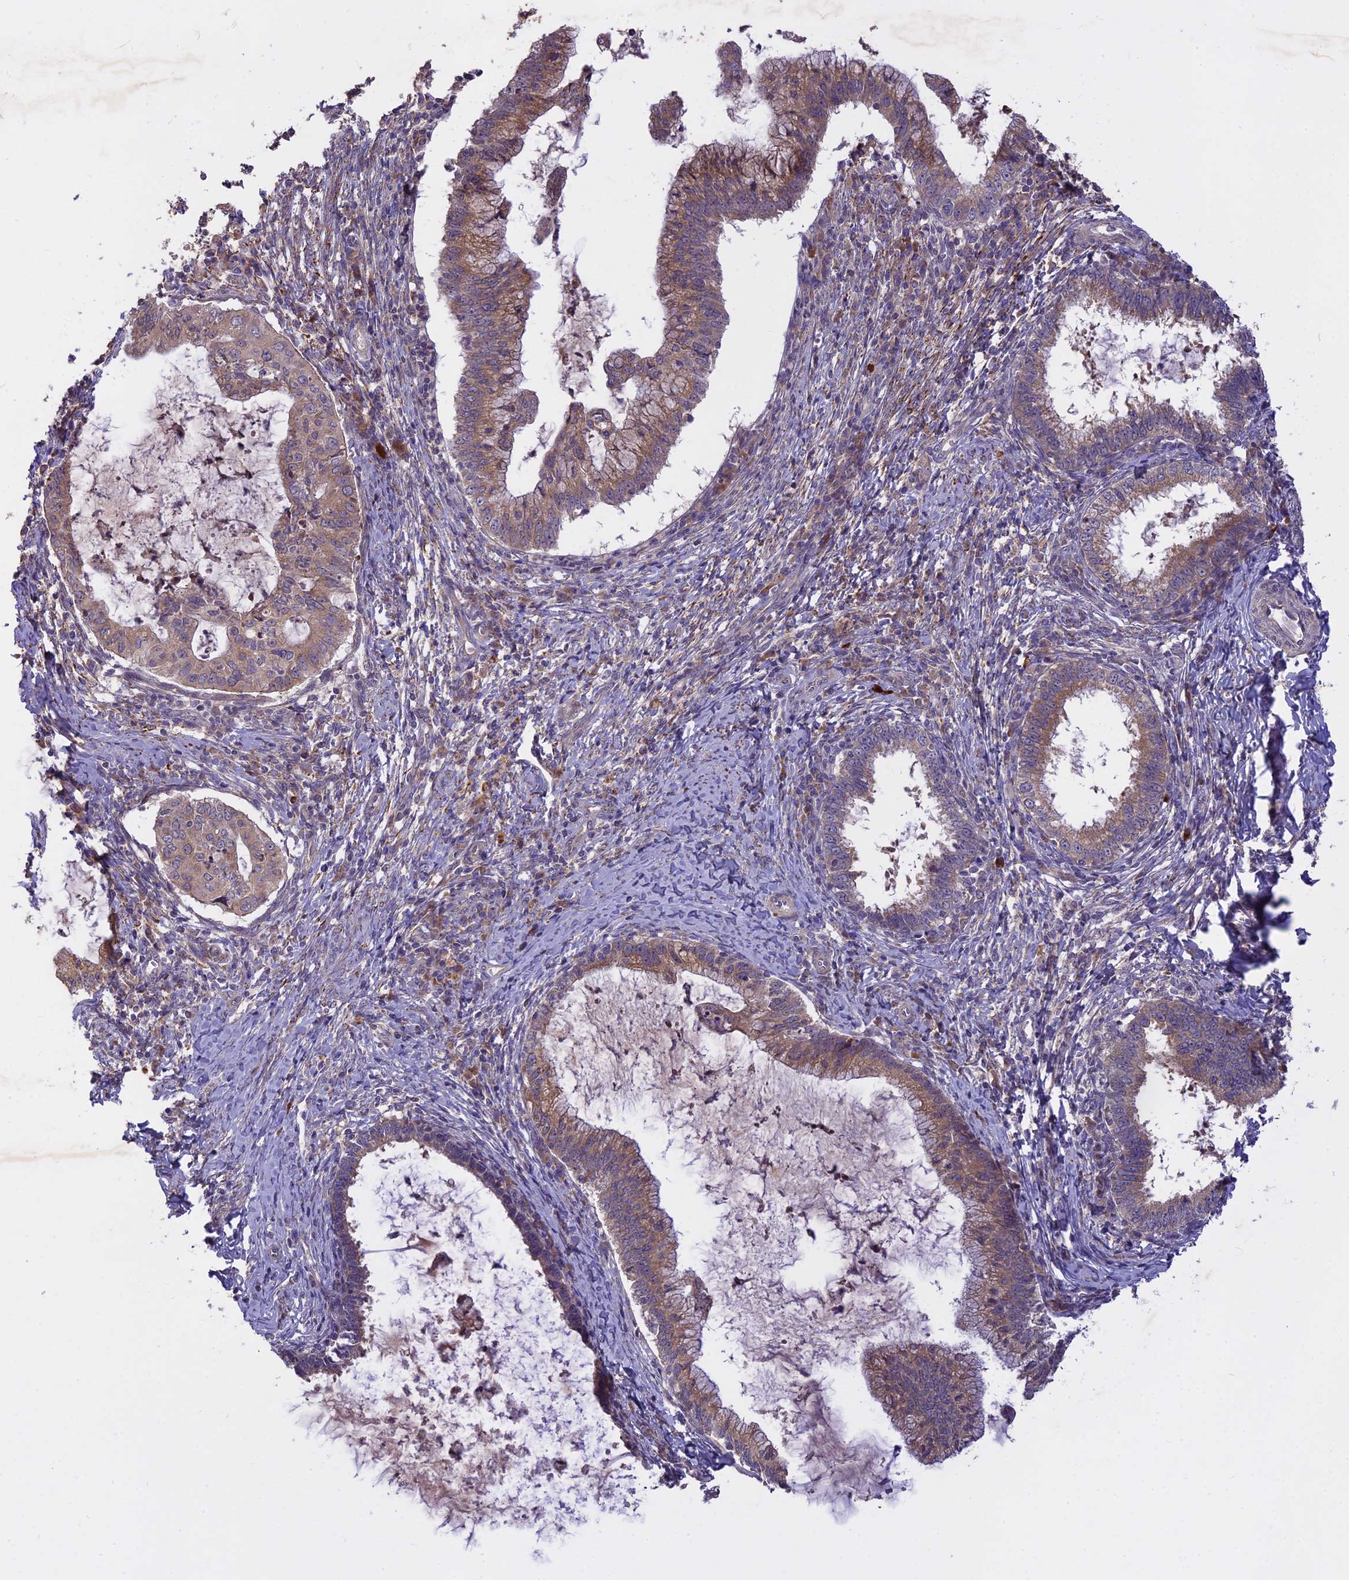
{"staining": {"intensity": "weak", "quantity": ">75%", "location": "cytoplasmic/membranous"}, "tissue": "cervical cancer", "cell_type": "Tumor cells", "image_type": "cancer", "snomed": [{"axis": "morphology", "description": "Adenocarcinoma, NOS"}, {"axis": "topography", "description": "Cervix"}], "caption": "An immunohistochemistry photomicrograph of tumor tissue is shown. Protein staining in brown labels weak cytoplasmic/membranous positivity in cervical cancer (adenocarcinoma) within tumor cells. (DAB IHC, brown staining for protein, blue staining for nuclei).", "gene": "MEMO1", "patient": {"sex": "female", "age": 36}}